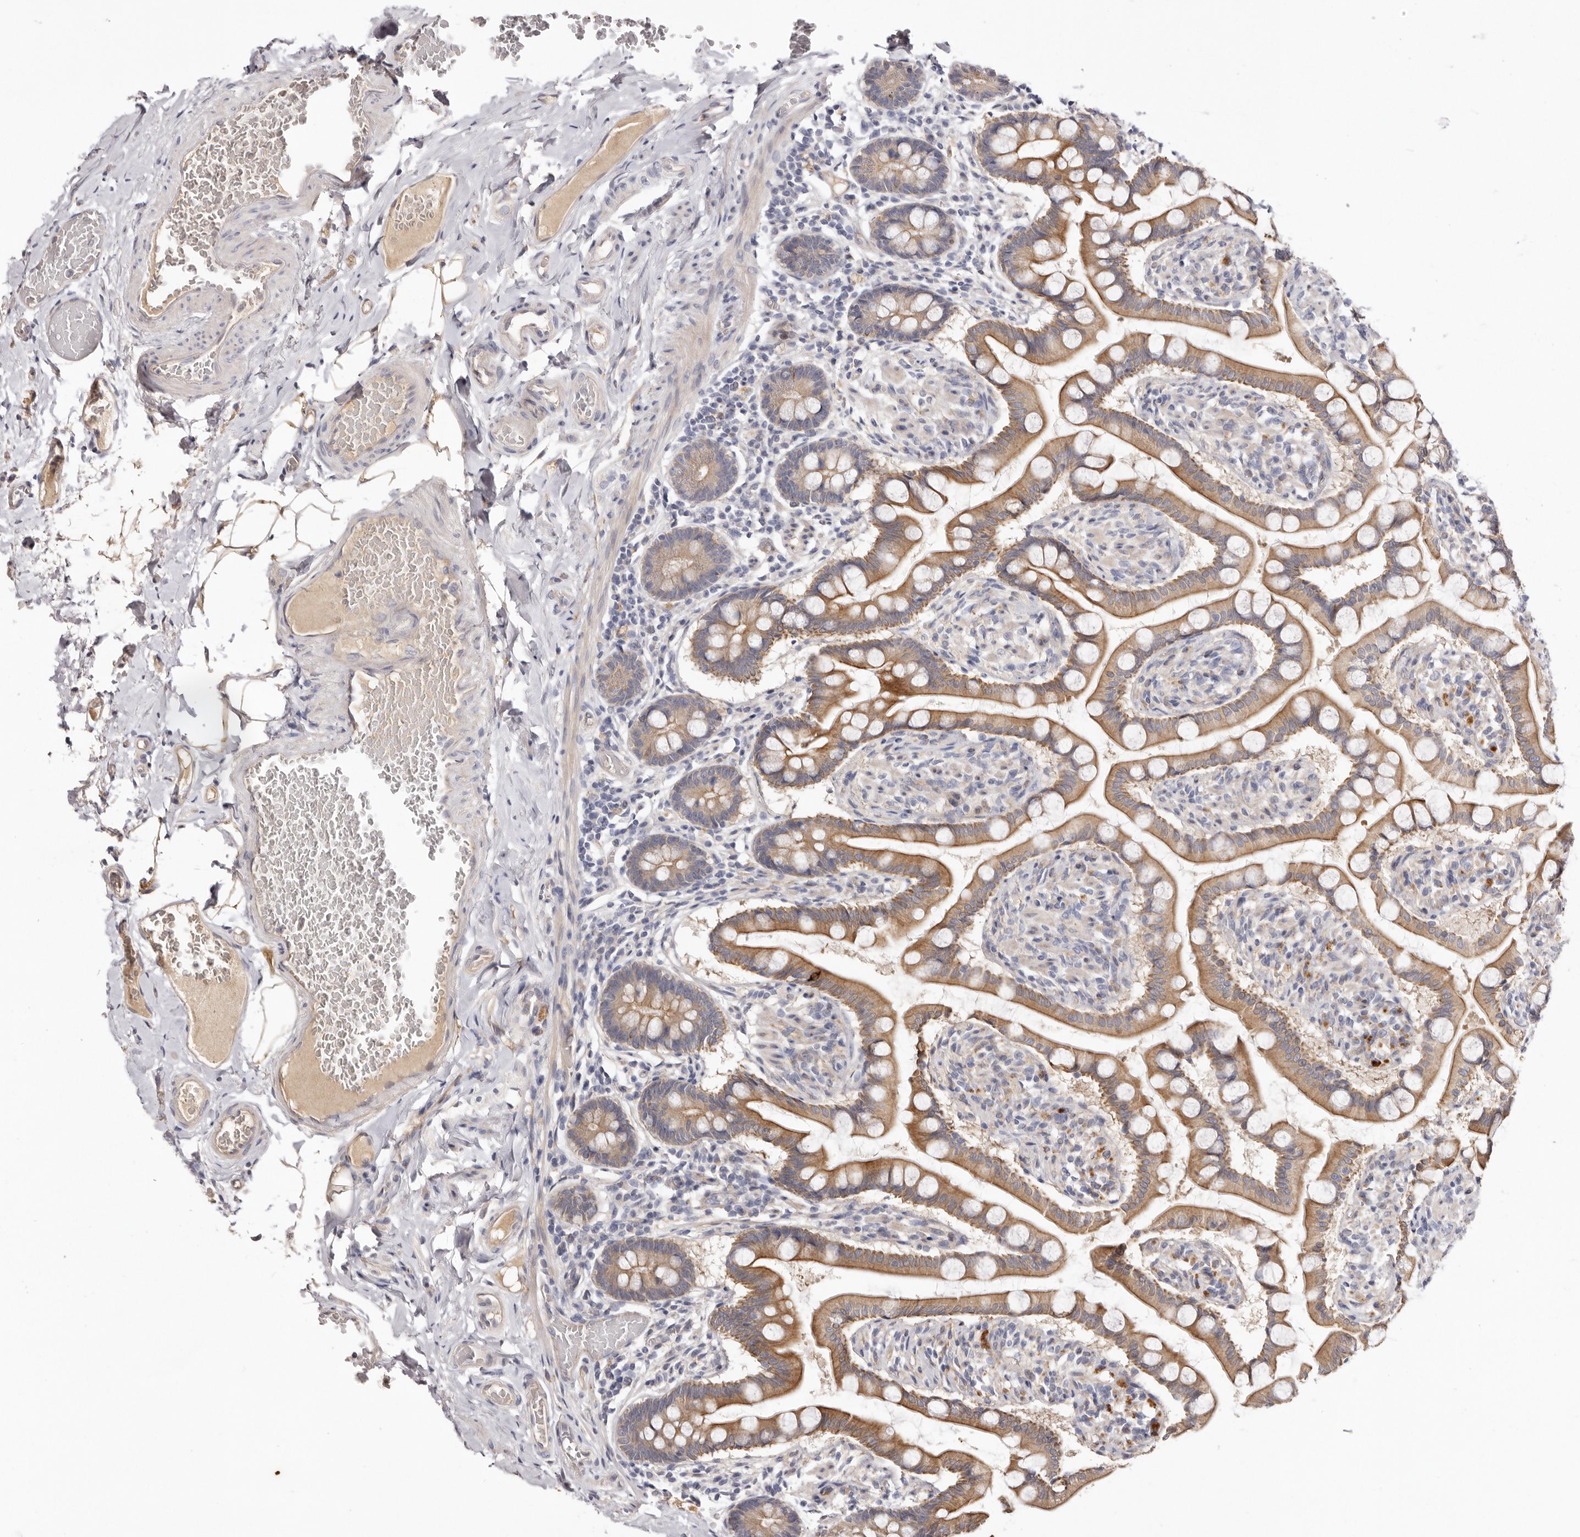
{"staining": {"intensity": "moderate", "quantity": ">75%", "location": "cytoplasmic/membranous"}, "tissue": "small intestine", "cell_type": "Glandular cells", "image_type": "normal", "snomed": [{"axis": "morphology", "description": "Normal tissue, NOS"}, {"axis": "topography", "description": "Small intestine"}], "caption": "Protein staining displays moderate cytoplasmic/membranous positivity in about >75% of glandular cells in unremarkable small intestine.", "gene": "STK16", "patient": {"sex": "male", "age": 41}}